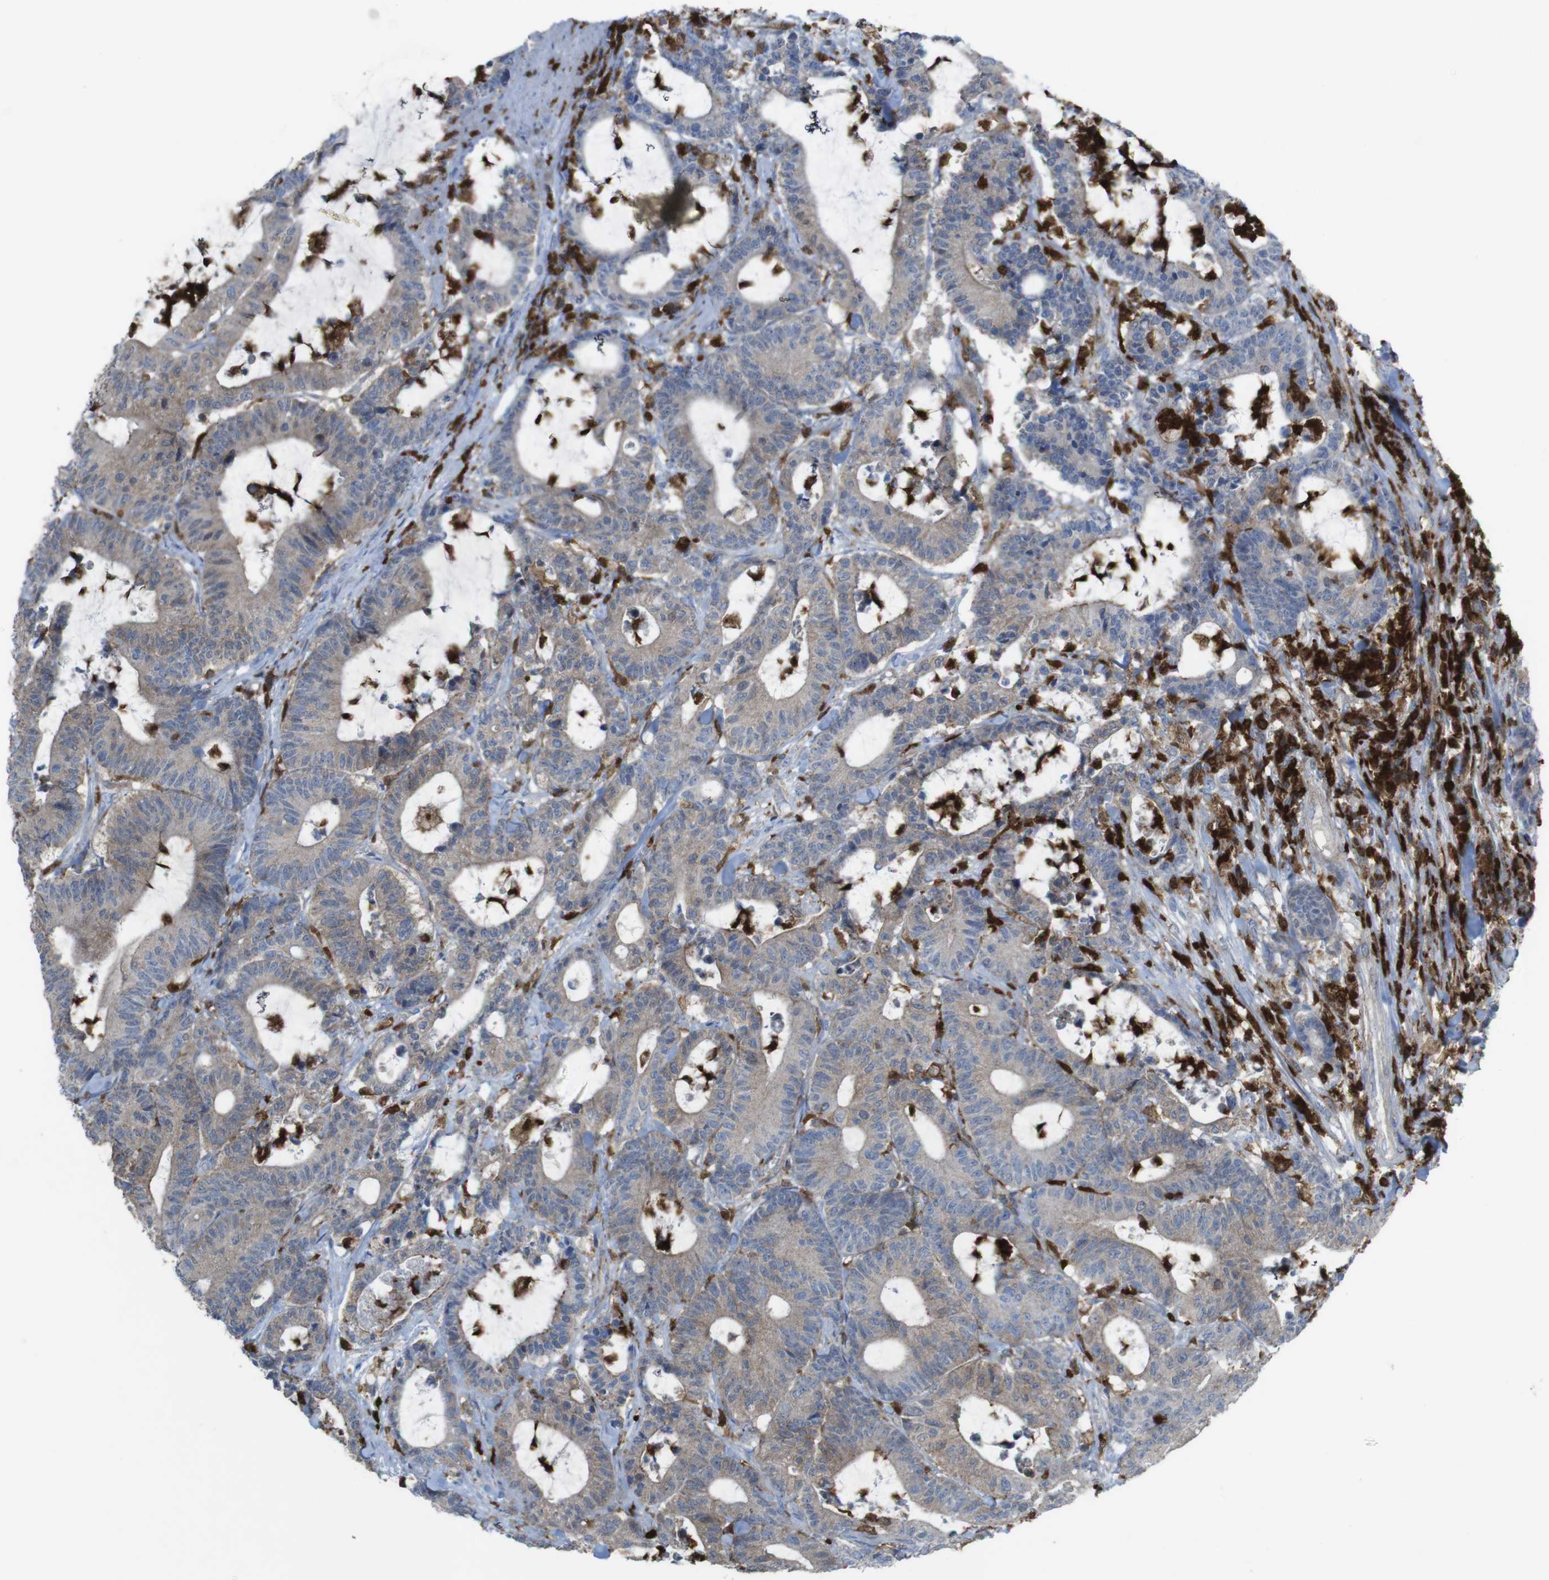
{"staining": {"intensity": "moderate", "quantity": ">75%", "location": "cytoplasmic/membranous"}, "tissue": "colorectal cancer", "cell_type": "Tumor cells", "image_type": "cancer", "snomed": [{"axis": "morphology", "description": "Adenocarcinoma, NOS"}, {"axis": "topography", "description": "Colon"}], "caption": "Human colorectal cancer stained with a brown dye demonstrates moderate cytoplasmic/membranous positive expression in about >75% of tumor cells.", "gene": "PRKCD", "patient": {"sex": "female", "age": 84}}